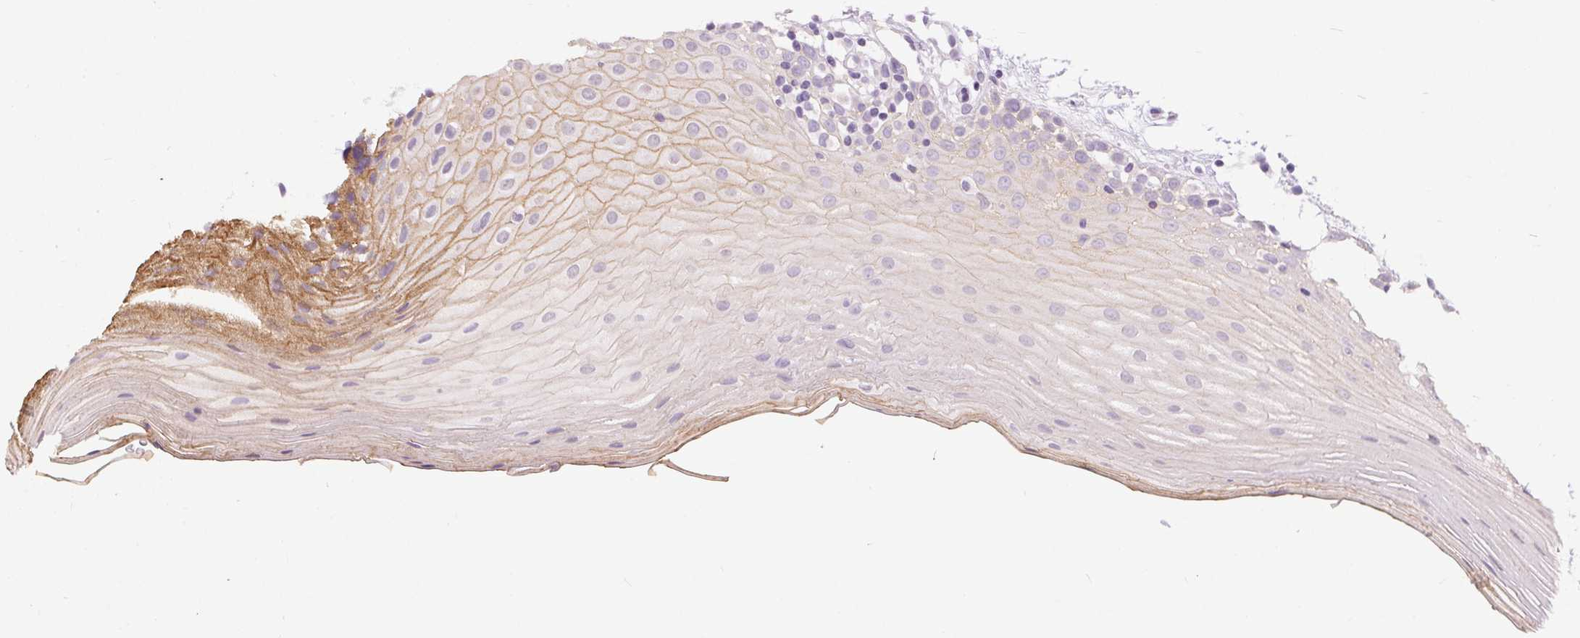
{"staining": {"intensity": "moderate", "quantity": "25%-75%", "location": "cytoplasmic/membranous"}, "tissue": "oral mucosa", "cell_type": "Squamous epithelial cells", "image_type": "normal", "snomed": [{"axis": "morphology", "description": "Normal tissue, NOS"}, {"axis": "morphology", "description": "Squamous cell carcinoma, NOS"}, {"axis": "topography", "description": "Oral tissue"}, {"axis": "topography", "description": "Tounge, NOS"}, {"axis": "topography", "description": "Head-Neck"}], "caption": "DAB (3,3'-diaminobenzidine) immunohistochemical staining of unremarkable human oral mucosa exhibits moderate cytoplasmic/membranous protein expression in about 25%-75% of squamous epithelial cells. The protein of interest is stained brown, and the nuclei are stained in blue (DAB (3,3'-diaminobenzidine) IHC with brightfield microscopy, high magnification).", "gene": "DSG3", "patient": {"sex": "male", "age": 62}}